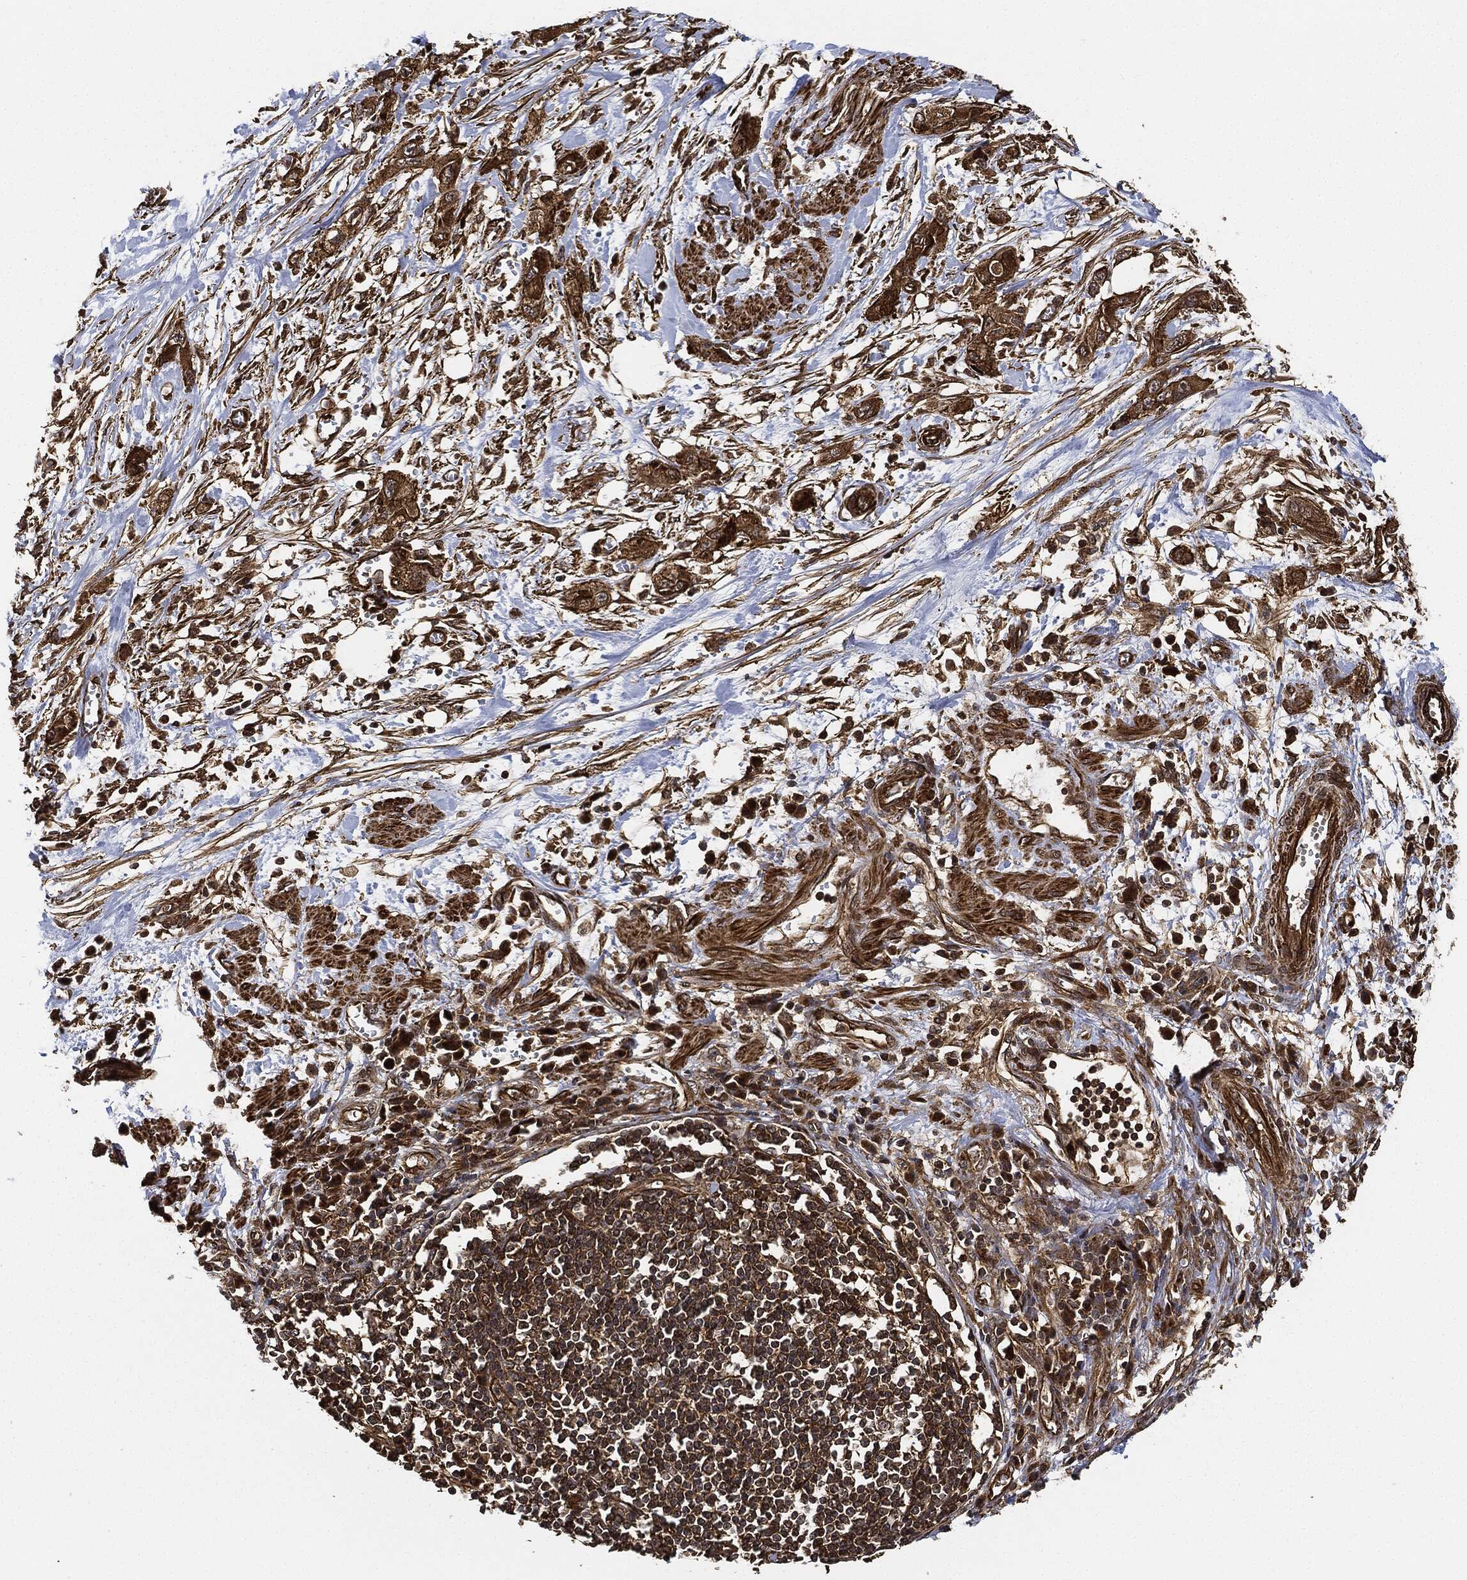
{"staining": {"intensity": "strong", "quantity": ">75%", "location": "cytoplasmic/membranous"}, "tissue": "pancreatic cancer", "cell_type": "Tumor cells", "image_type": "cancer", "snomed": [{"axis": "morphology", "description": "Adenocarcinoma, NOS"}, {"axis": "topography", "description": "Pancreas"}], "caption": "Pancreatic cancer (adenocarcinoma) stained for a protein shows strong cytoplasmic/membranous positivity in tumor cells. The staining was performed using DAB to visualize the protein expression in brown, while the nuclei were stained in blue with hematoxylin (Magnification: 20x).", "gene": "CEP290", "patient": {"sex": "male", "age": 72}}